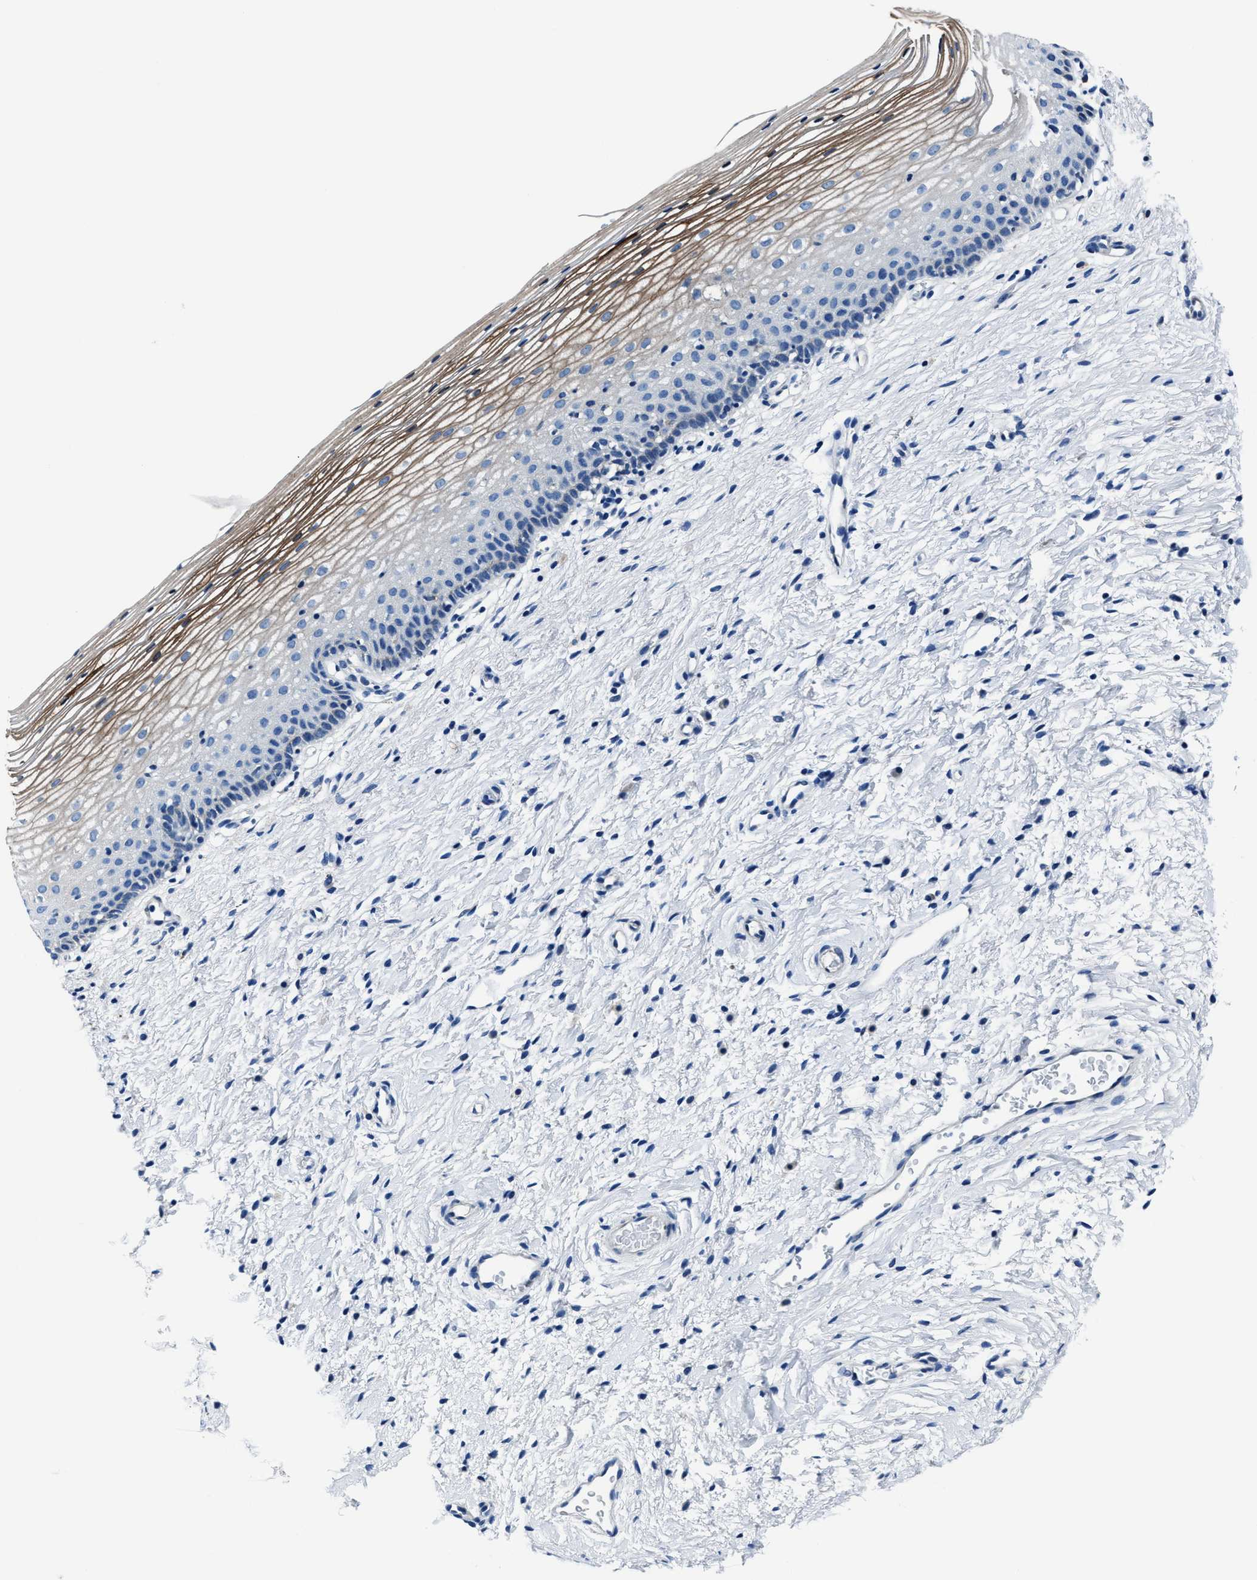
{"staining": {"intensity": "weak", "quantity": ">75%", "location": "cytoplasmic/membranous"}, "tissue": "cervix", "cell_type": "Glandular cells", "image_type": "normal", "snomed": [{"axis": "morphology", "description": "Normal tissue, NOS"}, {"axis": "topography", "description": "Cervix"}], "caption": "Immunohistochemical staining of benign cervix shows weak cytoplasmic/membranous protein expression in approximately >75% of glandular cells.", "gene": "LMO7", "patient": {"sex": "female", "age": 72}}